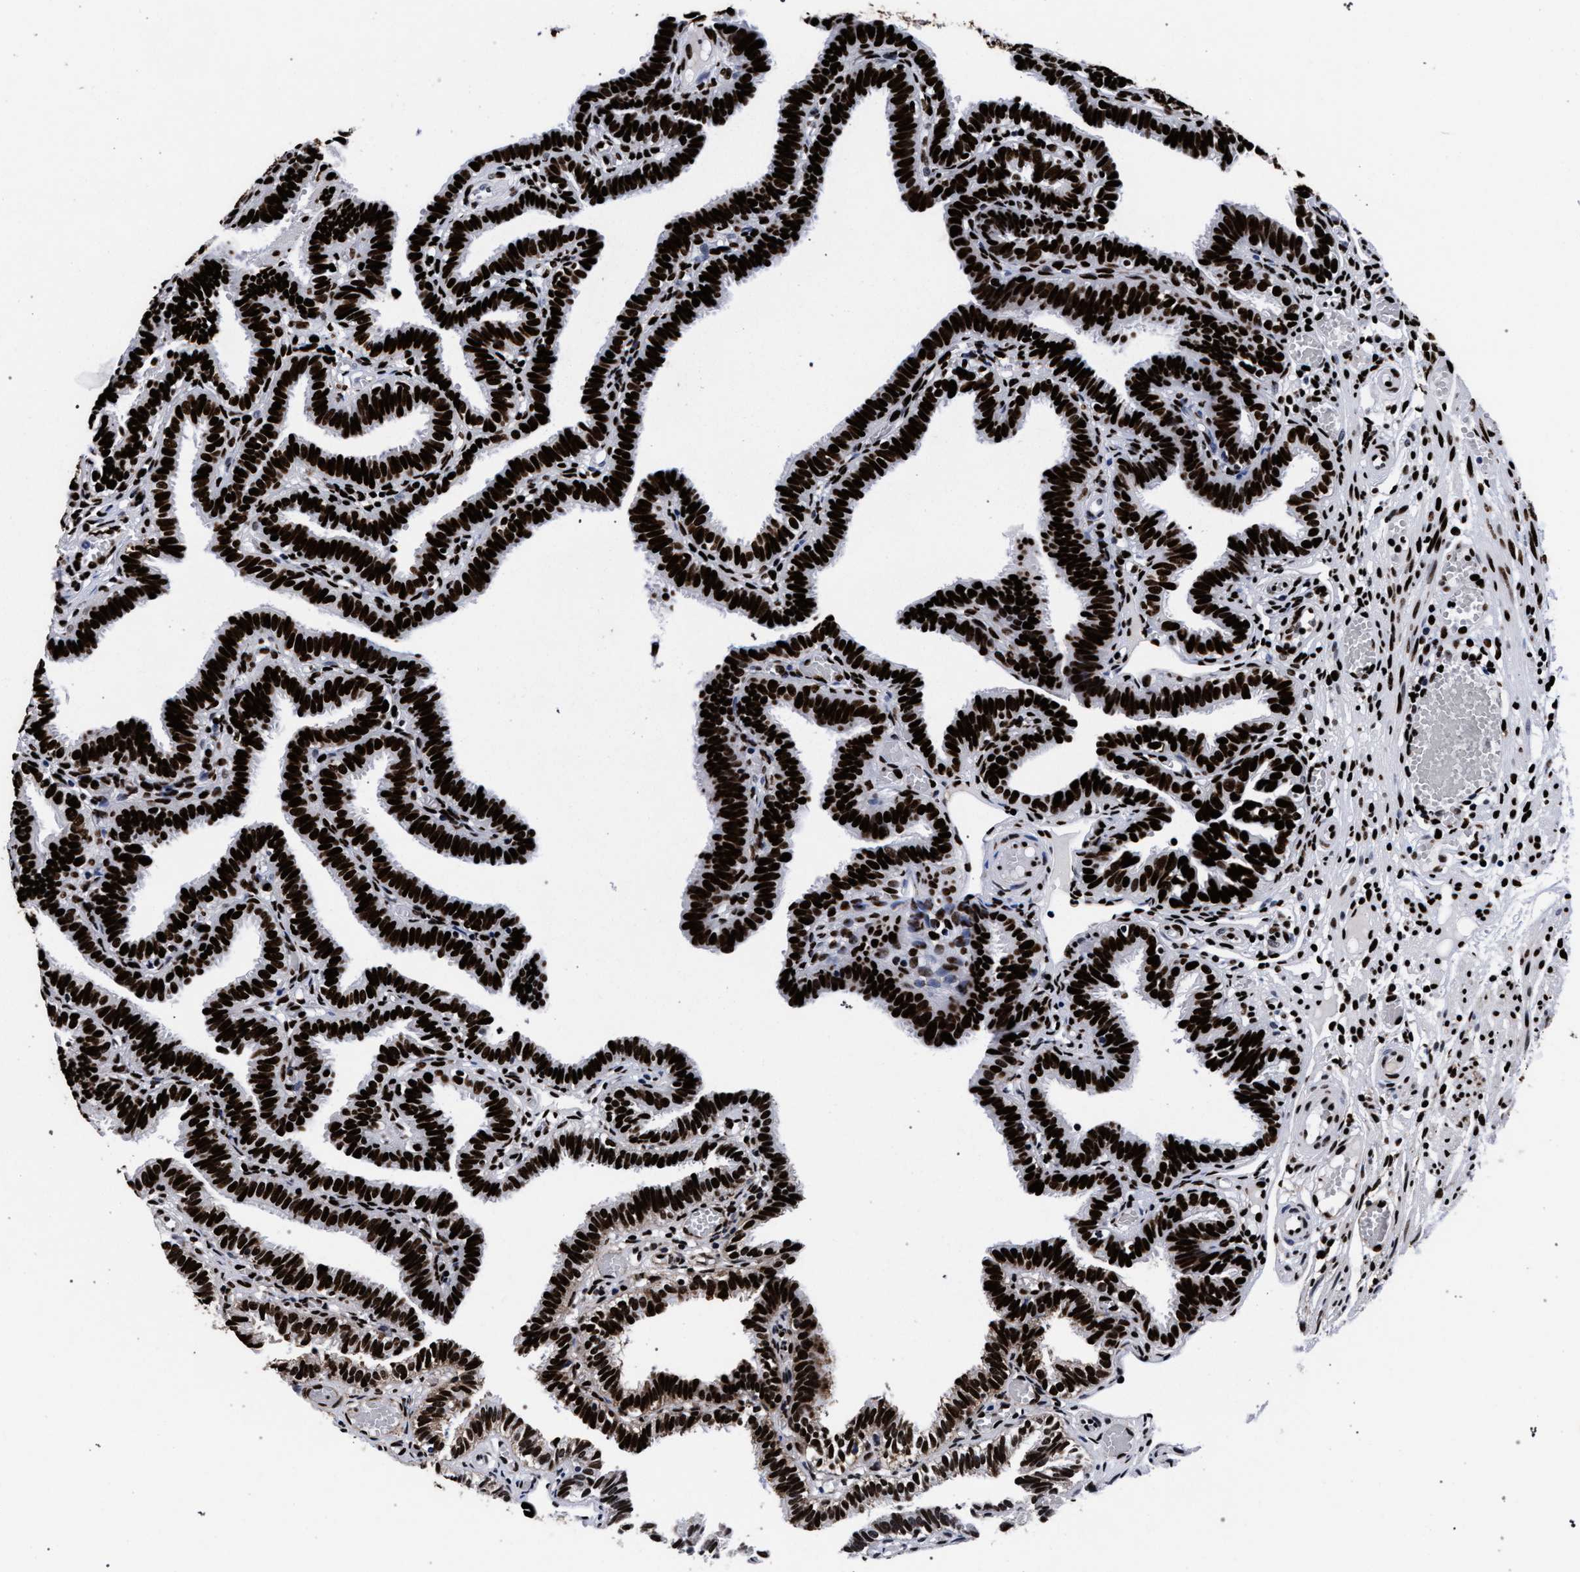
{"staining": {"intensity": "strong", "quantity": ">75%", "location": "nuclear"}, "tissue": "fallopian tube", "cell_type": "Glandular cells", "image_type": "normal", "snomed": [{"axis": "morphology", "description": "Normal tissue, NOS"}, {"axis": "topography", "description": "Fallopian tube"}], "caption": "IHC (DAB (3,3'-diaminobenzidine)) staining of benign human fallopian tube shows strong nuclear protein expression in about >75% of glandular cells.", "gene": "HNRNPA1", "patient": {"sex": "female", "age": 29}}